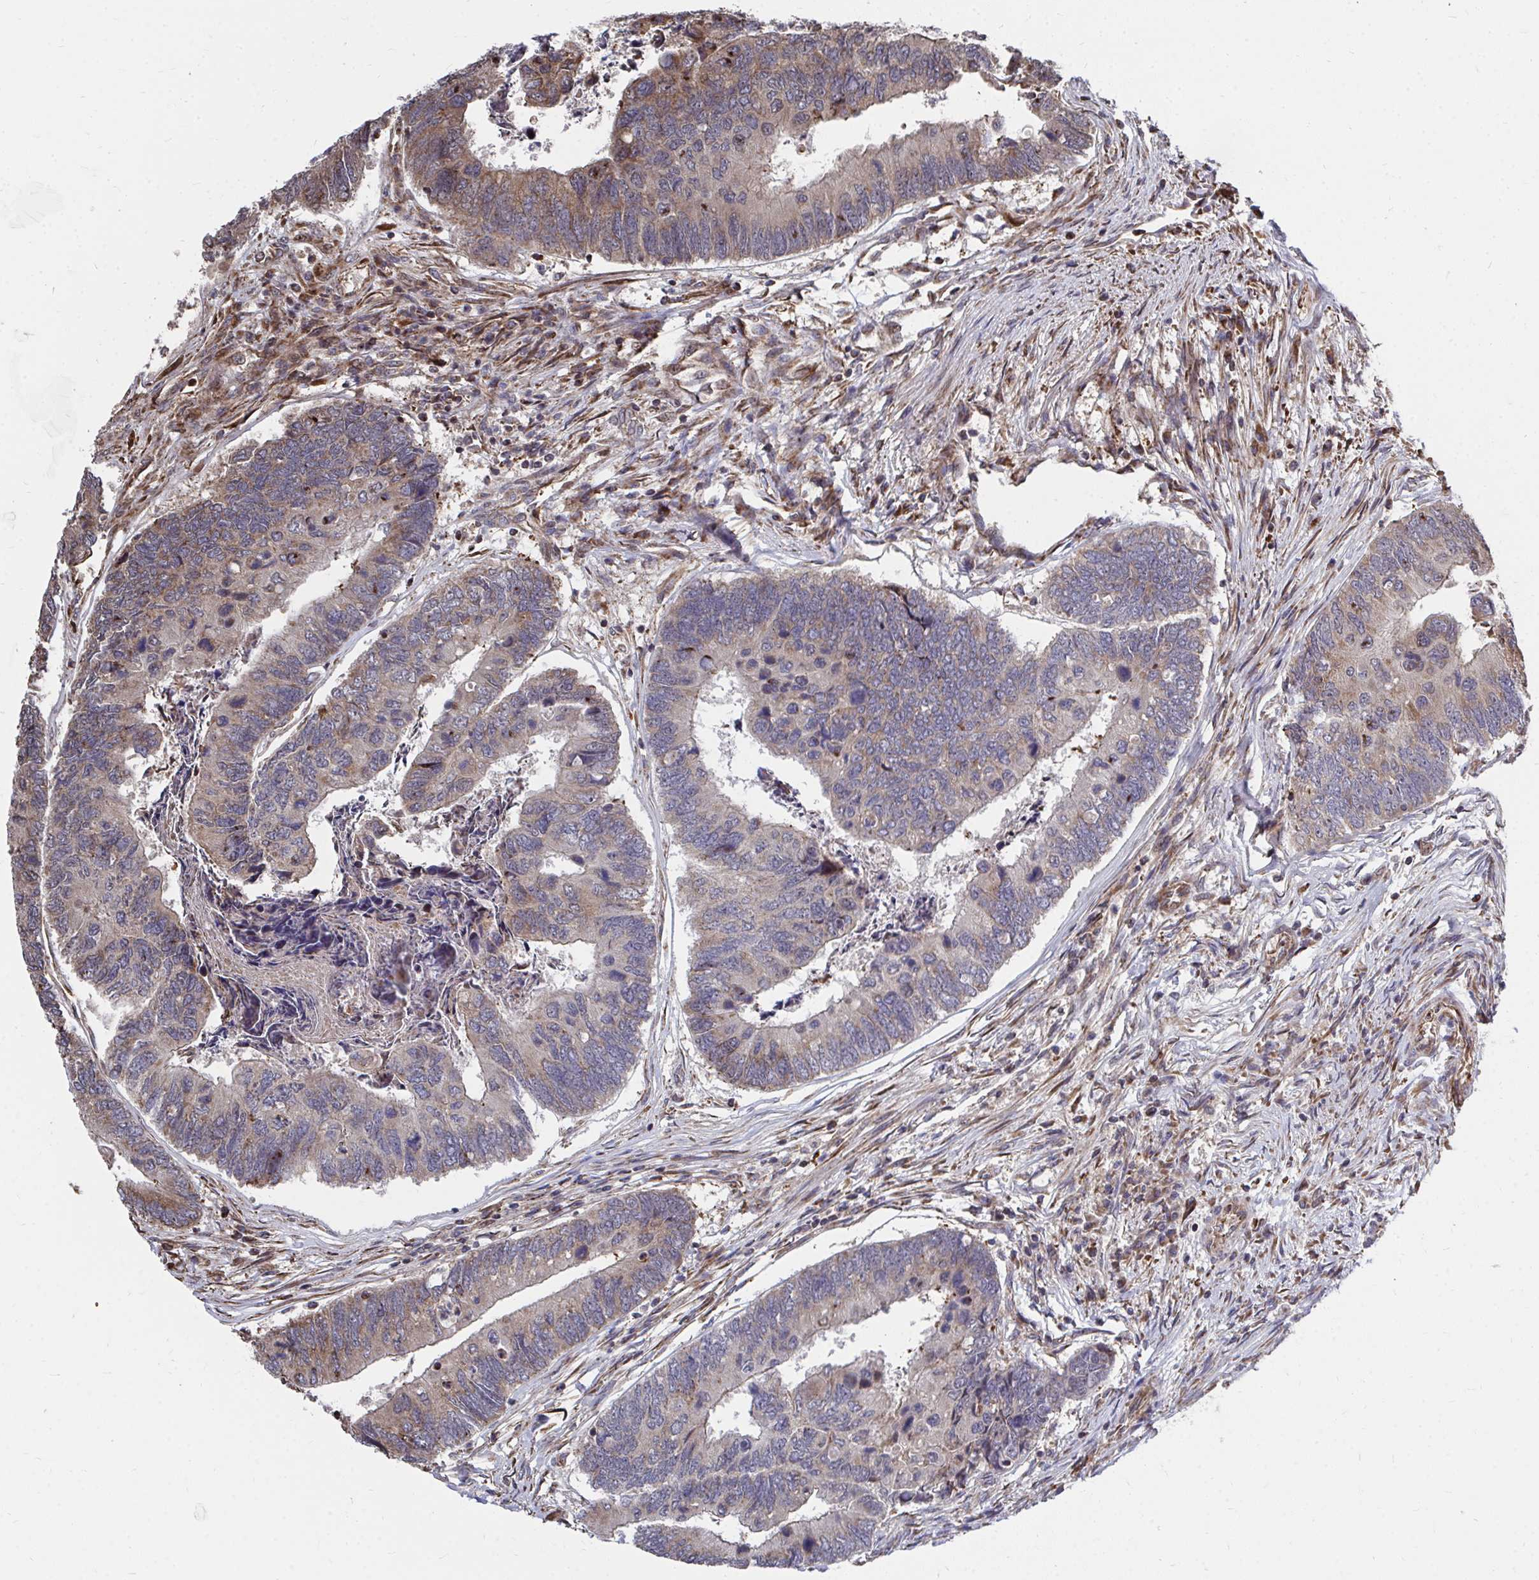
{"staining": {"intensity": "moderate", "quantity": "<25%", "location": "cytoplasmic/membranous"}, "tissue": "colorectal cancer", "cell_type": "Tumor cells", "image_type": "cancer", "snomed": [{"axis": "morphology", "description": "Adenocarcinoma, NOS"}, {"axis": "topography", "description": "Colon"}], "caption": "The immunohistochemical stain labels moderate cytoplasmic/membranous positivity in tumor cells of colorectal adenocarcinoma tissue. Using DAB (3,3'-diaminobenzidine) (brown) and hematoxylin (blue) stains, captured at high magnification using brightfield microscopy.", "gene": "FAM89A", "patient": {"sex": "female", "age": 67}}